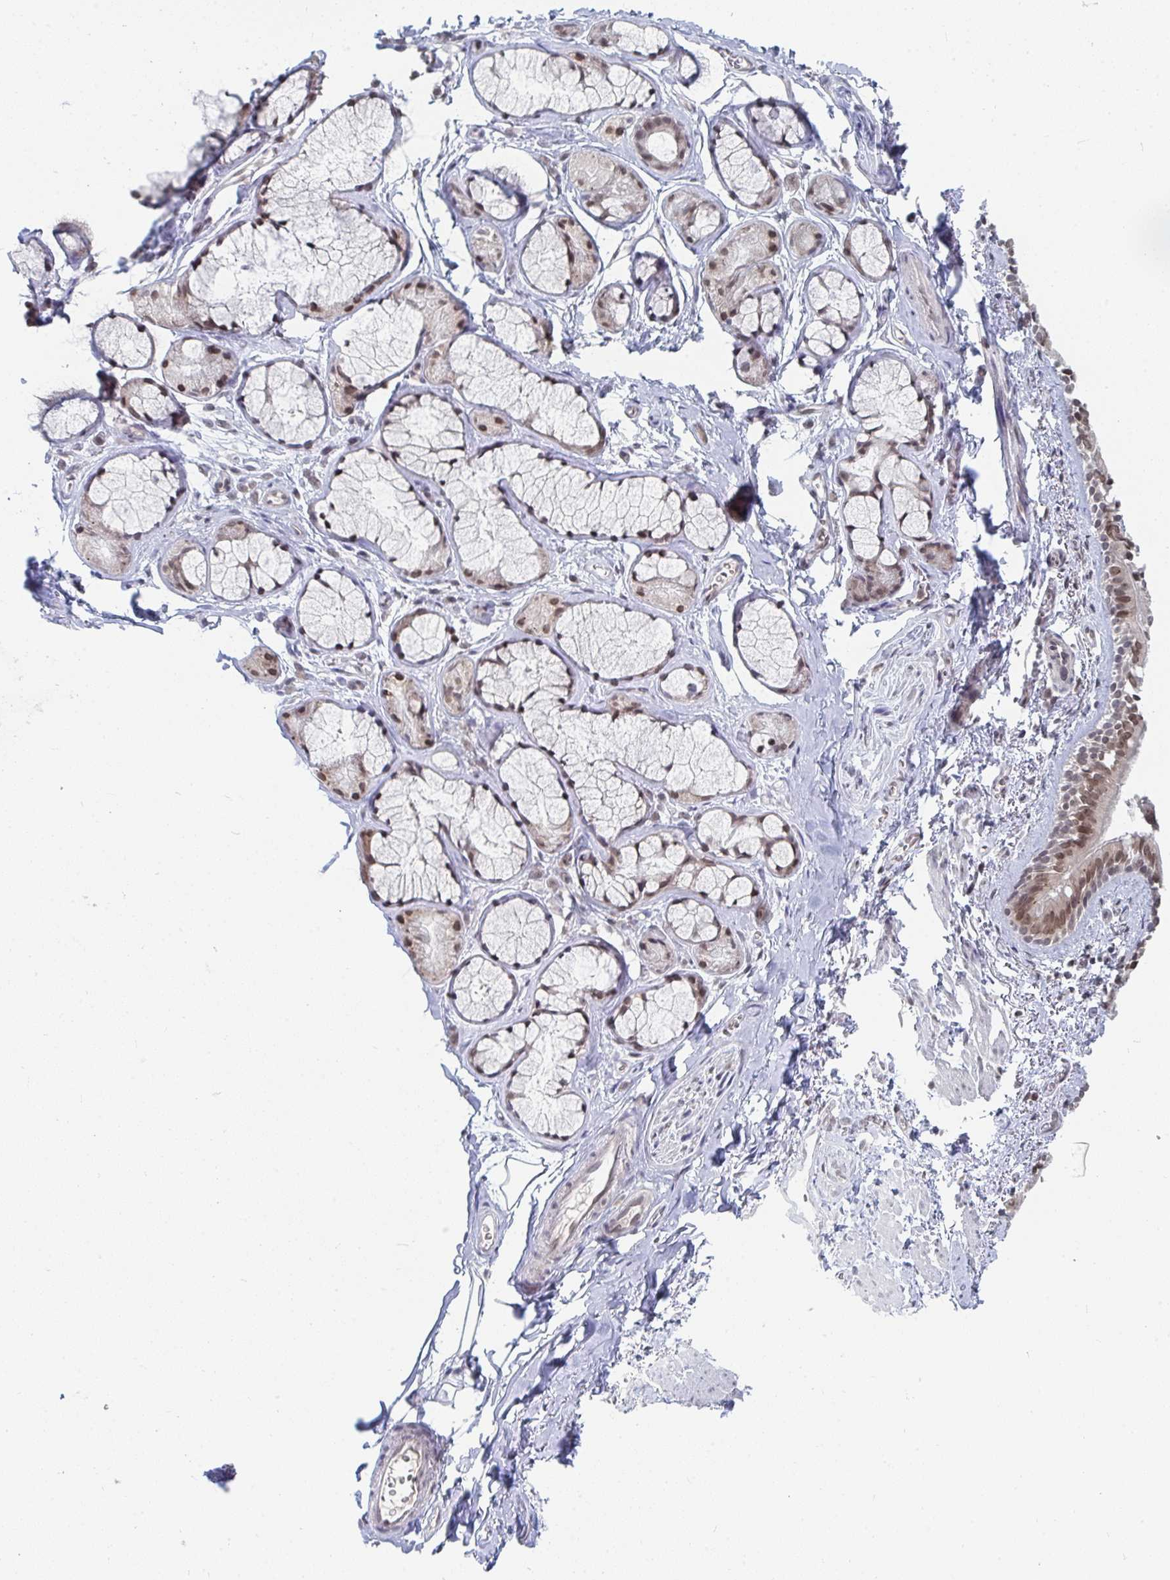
{"staining": {"intensity": "moderate", "quantity": "25%-75%", "location": "nuclear"}, "tissue": "bronchus", "cell_type": "Respiratory epithelial cells", "image_type": "normal", "snomed": [{"axis": "morphology", "description": "Normal tissue, NOS"}, {"axis": "topography", "description": "Cartilage tissue"}, {"axis": "topography", "description": "Bronchus"}, {"axis": "topography", "description": "Peripheral nerve tissue"}], "caption": "Moderate nuclear protein expression is identified in approximately 25%-75% of respiratory epithelial cells in bronchus. (DAB IHC with brightfield microscopy, high magnification).", "gene": "TRIP12", "patient": {"sex": "female", "age": 59}}